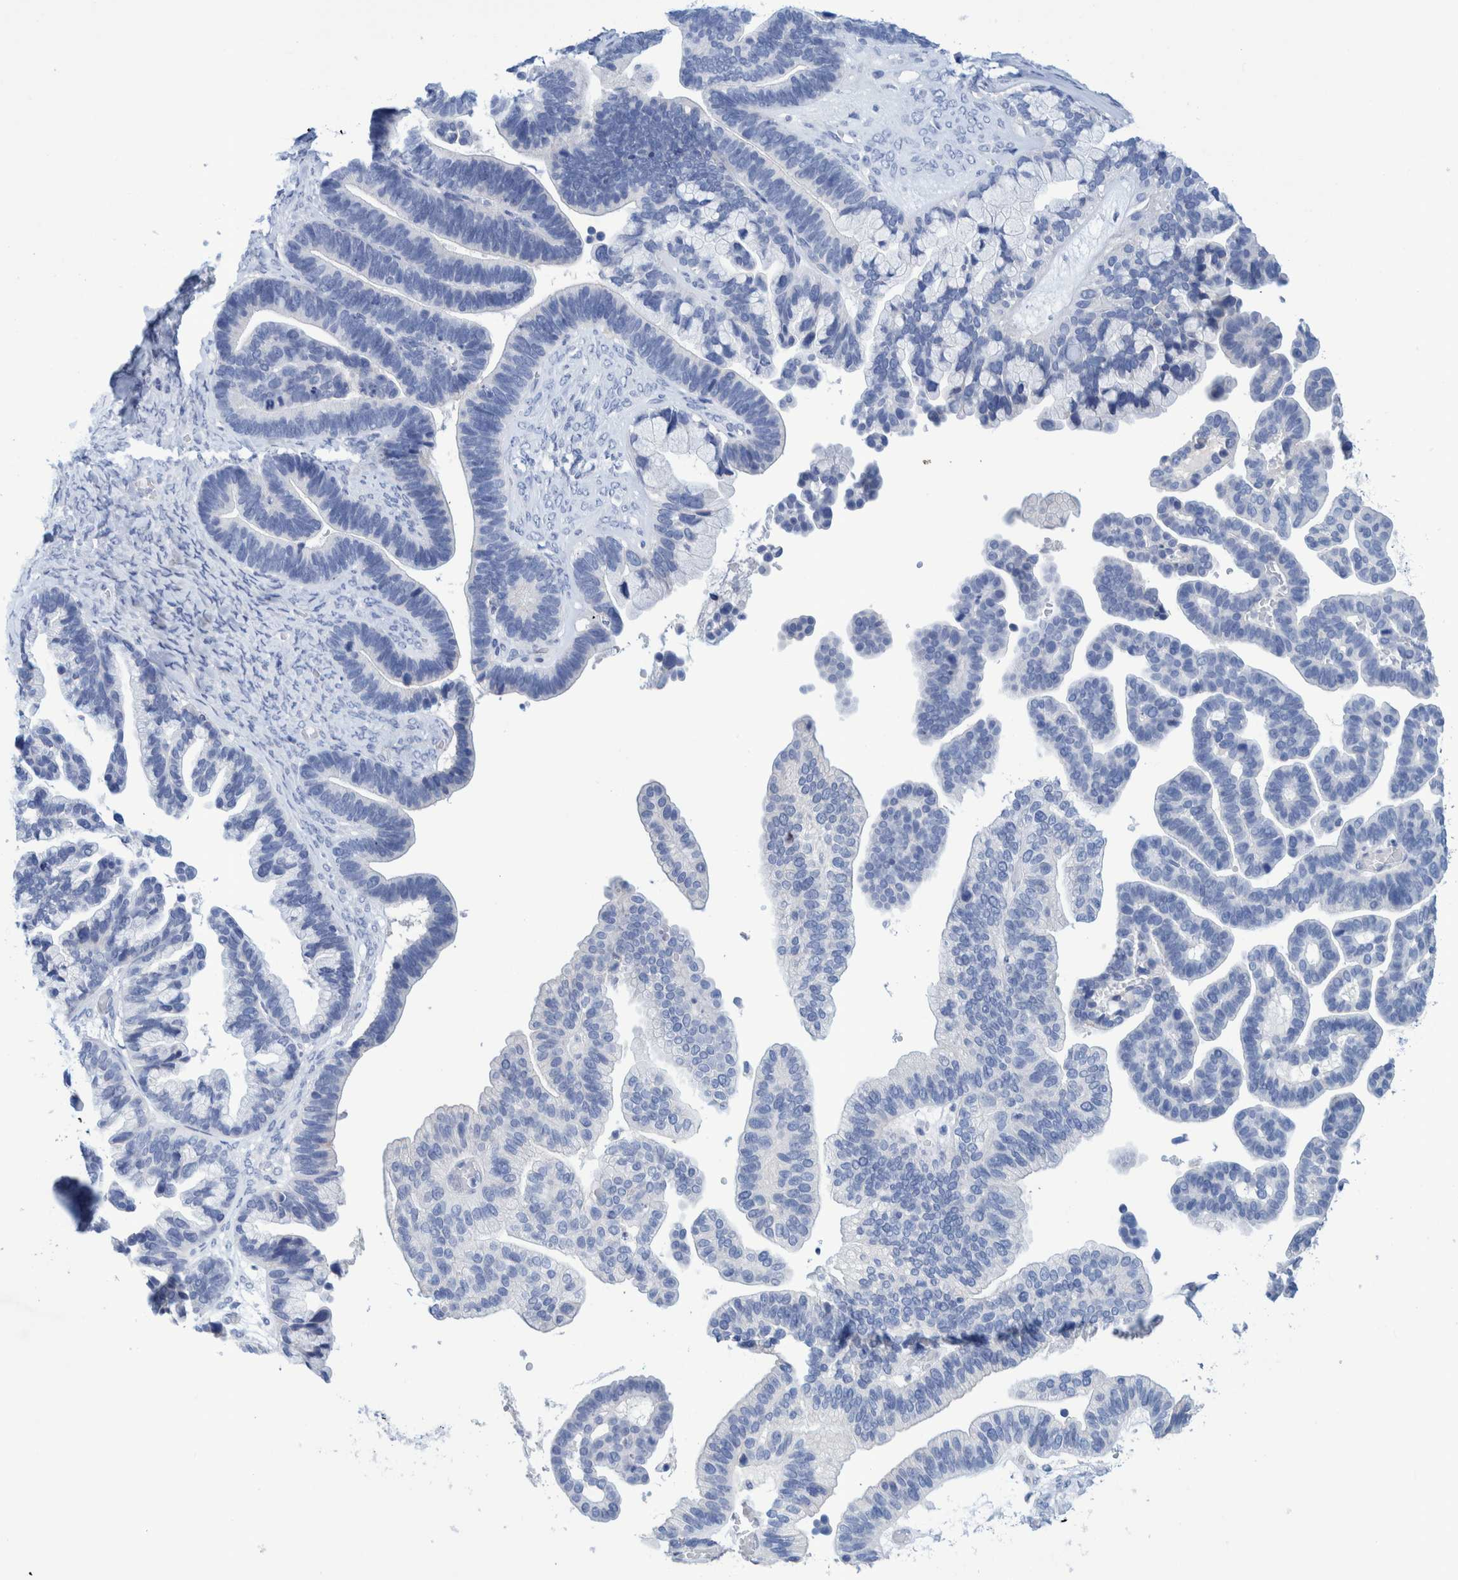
{"staining": {"intensity": "negative", "quantity": "none", "location": "none"}, "tissue": "ovarian cancer", "cell_type": "Tumor cells", "image_type": "cancer", "snomed": [{"axis": "morphology", "description": "Cystadenocarcinoma, serous, NOS"}, {"axis": "topography", "description": "Ovary"}], "caption": "An image of ovarian cancer stained for a protein displays no brown staining in tumor cells. (DAB (3,3'-diaminobenzidine) IHC with hematoxylin counter stain).", "gene": "PERP", "patient": {"sex": "female", "age": 56}}